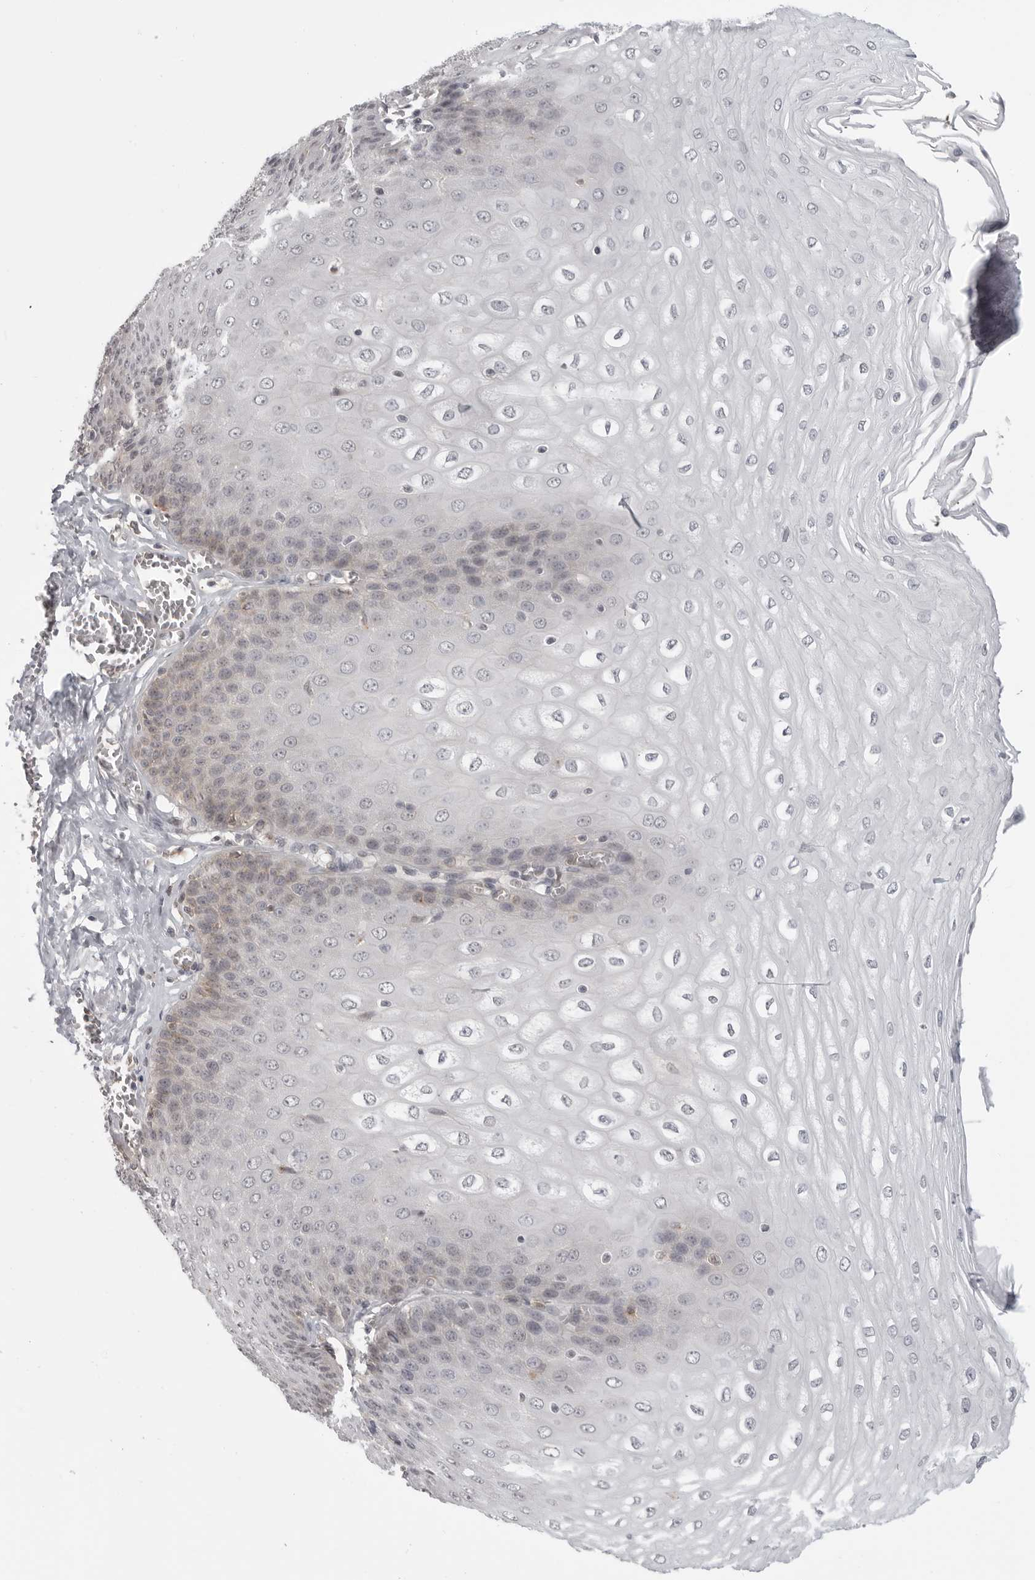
{"staining": {"intensity": "weak", "quantity": "<25%", "location": "cytoplasmic/membranous"}, "tissue": "esophagus", "cell_type": "Squamous epithelial cells", "image_type": "normal", "snomed": [{"axis": "morphology", "description": "Normal tissue, NOS"}, {"axis": "topography", "description": "Esophagus"}], "caption": "The IHC histopathology image has no significant positivity in squamous epithelial cells of esophagus. The staining was performed using DAB to visualize the protein expression in brown, while the nuclei were stained in blue with hematoxylin (Magnification: 20x).", "gene": "IFNGR1", "patient": {"sex": "male", "age": 60}}